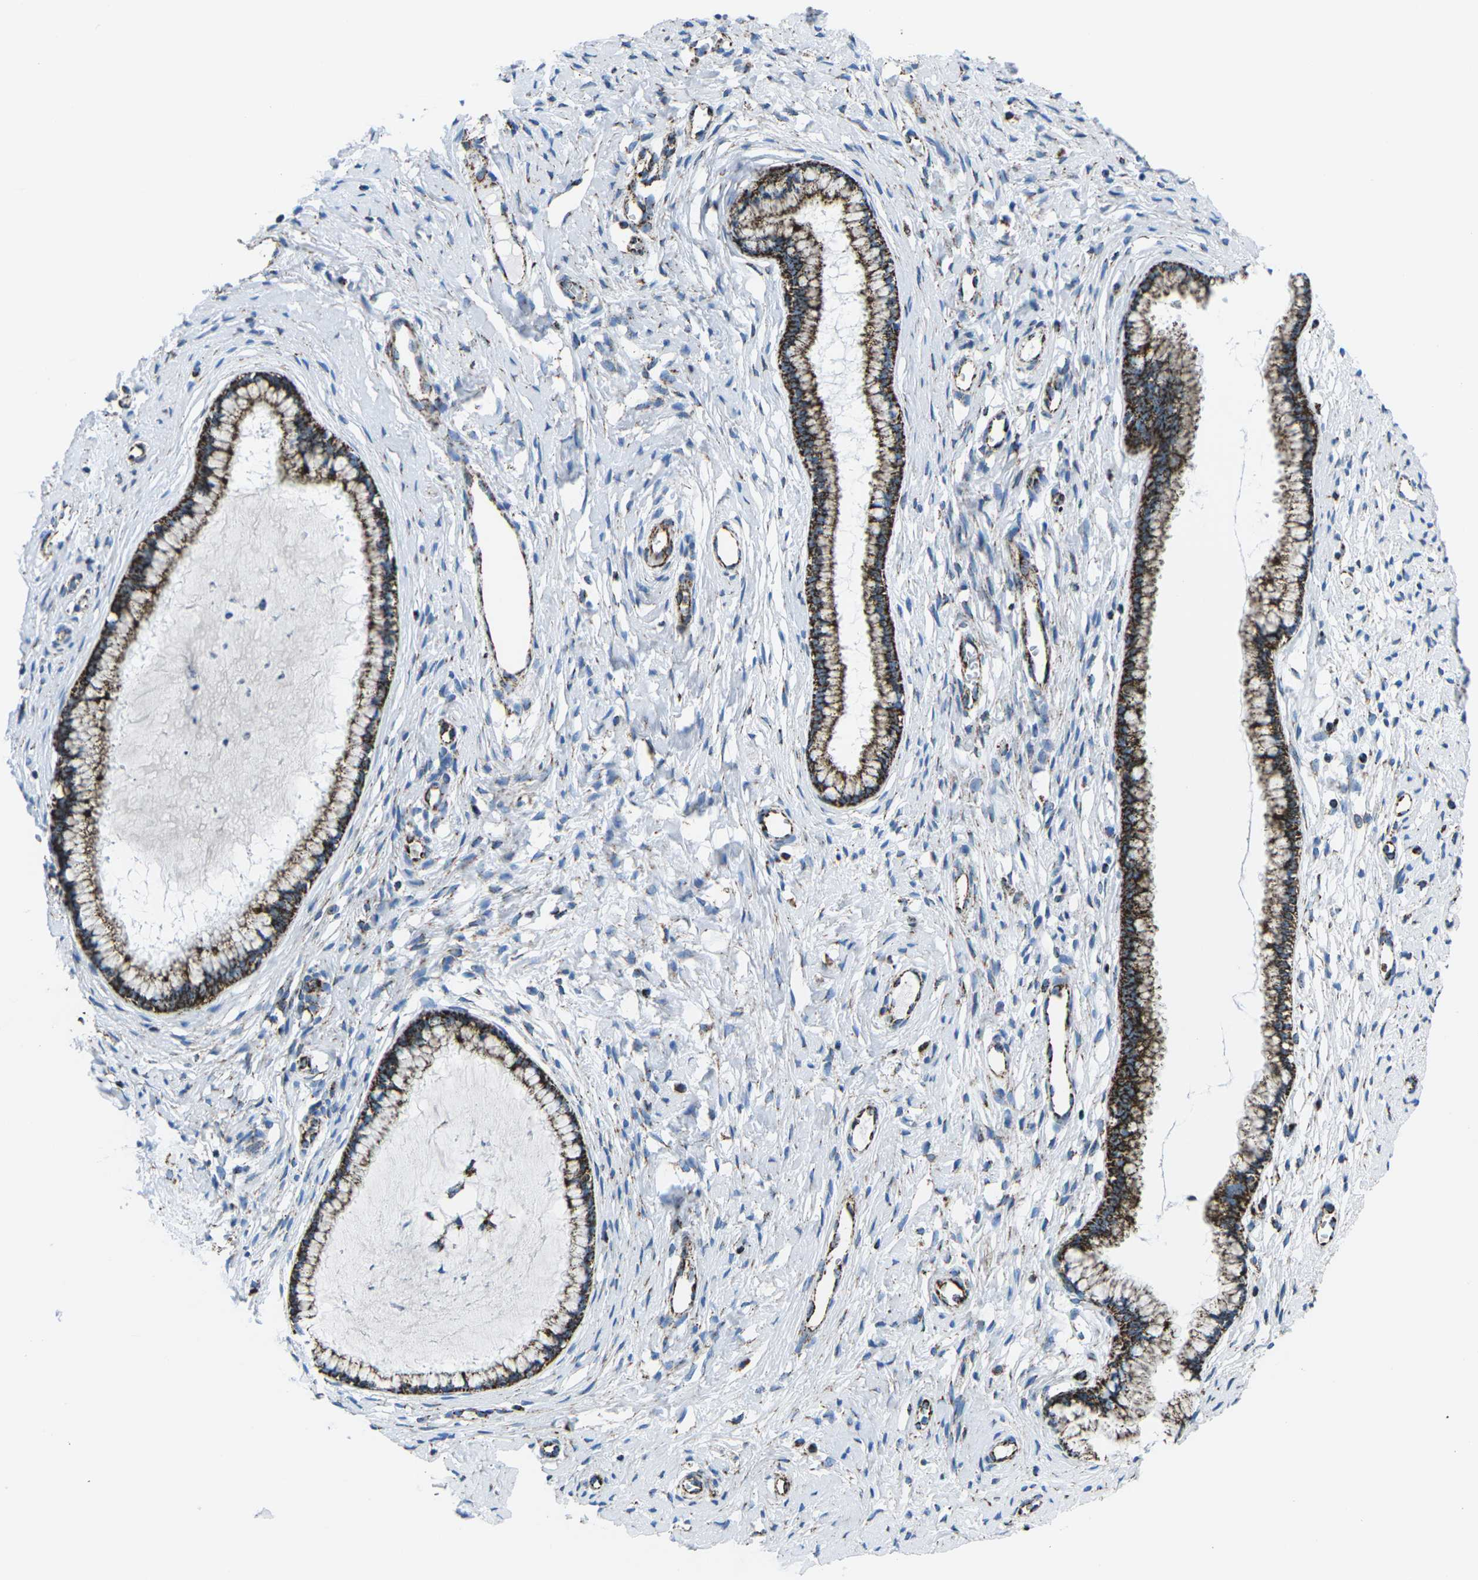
{"staining": {"intensity": "strong", "quantity": ">75%", "location": "cytoplasmic/membranous"}, "tissue": "cervix", "cell_type": "Glandular cells", "image_type": "normal", "snomed": [{"axis": "morphology", "description": "Normal tissue, NOS"}, {"axis": "topography", "description": "Cervix"}], "caption": "Glandular cells exhibit high levels of strong cytoplasmic/membranous positivity in about >75% of cells in benign human cervix.", "gene": "MT", "patient": {"sex": "female", "age": 65}}